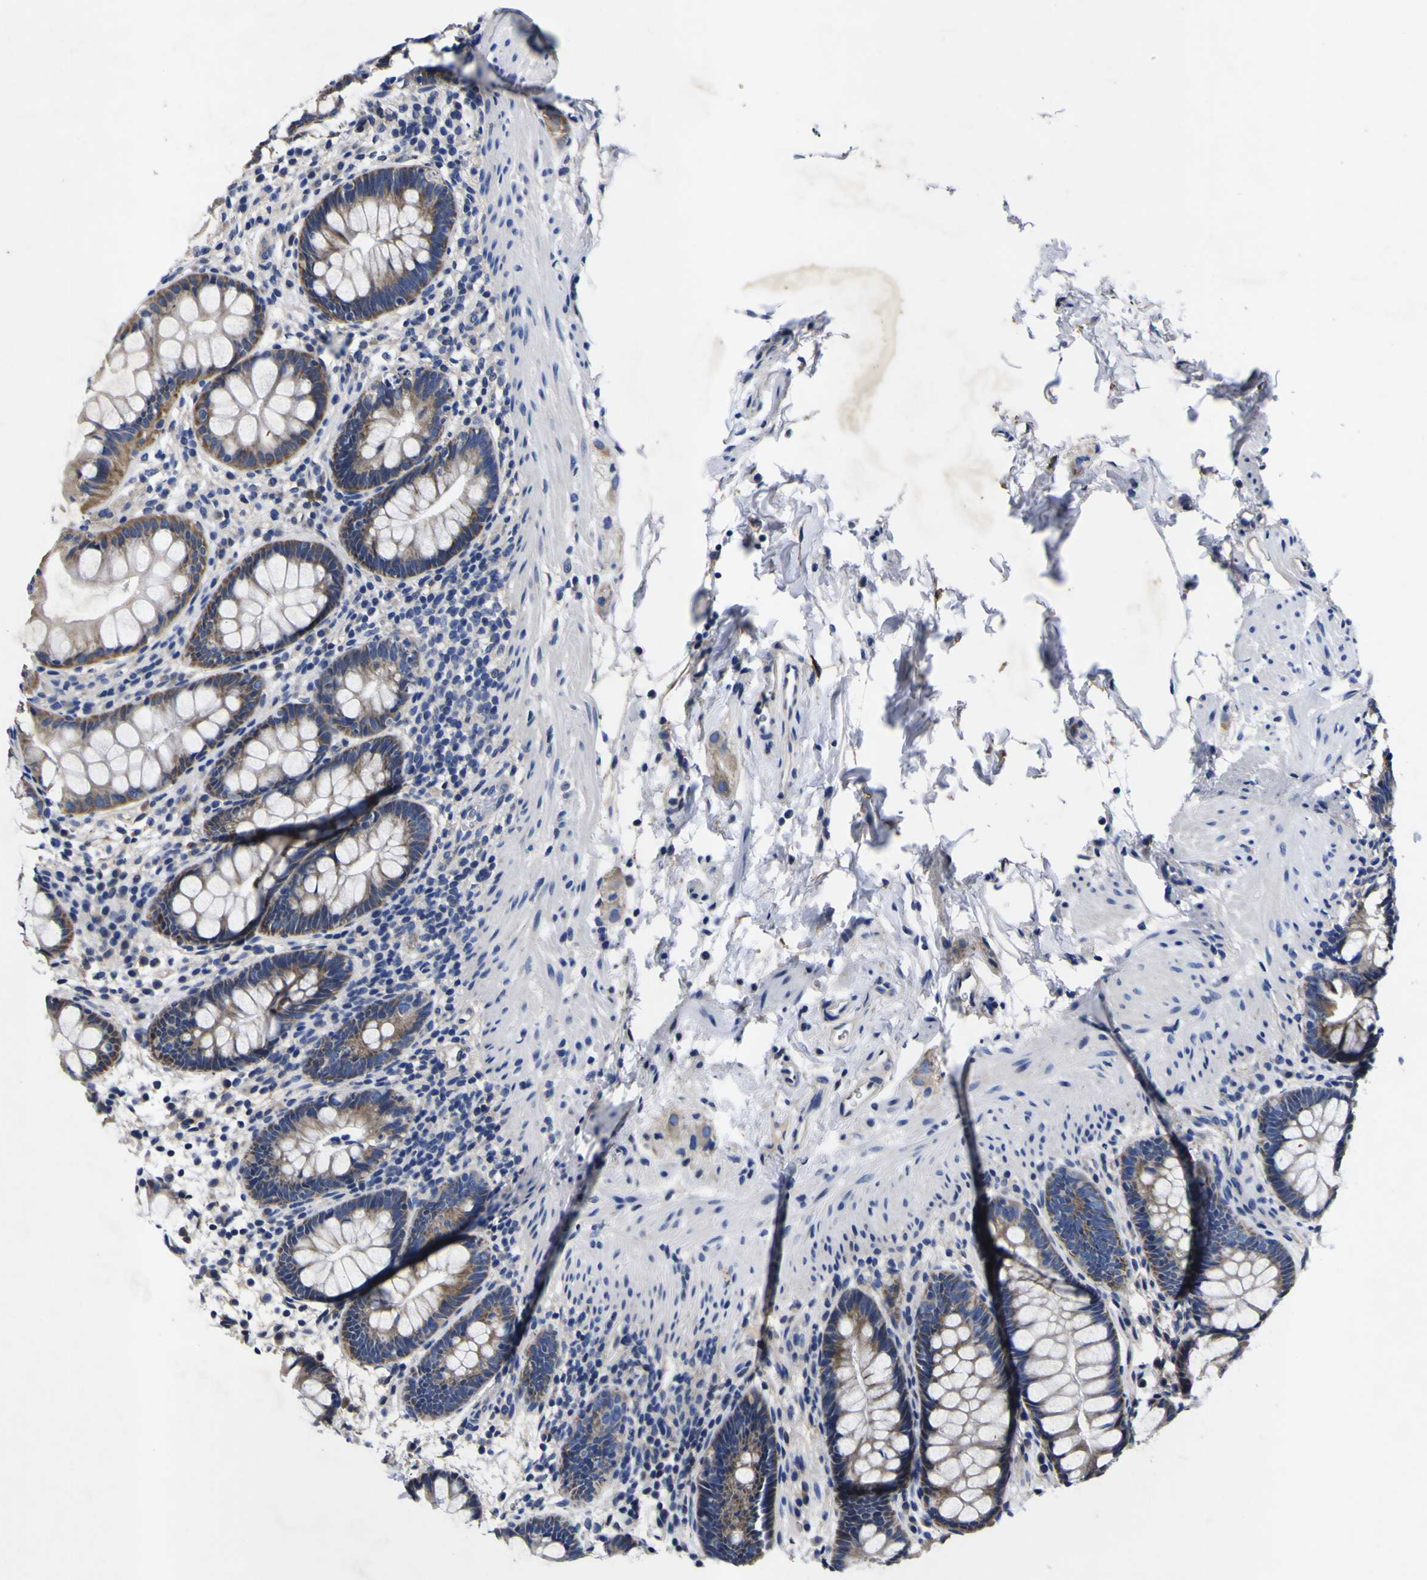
{"staining": {"intensity": "weak", "quantity": ">75%", "location": "cytoplasmic/membranous"}, "tissue": "rectum", "cell_type": "Glandular cells", "image_type": "normal", "snomed": [{"axis": "morphology", "description": "Normal tissue, NOS"}, {"axis": "topography", "description": "Rectum"}], "caption": "A photomicrograph of human rectum stained for a protein displays weak cytoplasmic/membranous brown staining in glandular cells.", "gene": "VASN", "patient": {"sex": "female", "age": 24}}